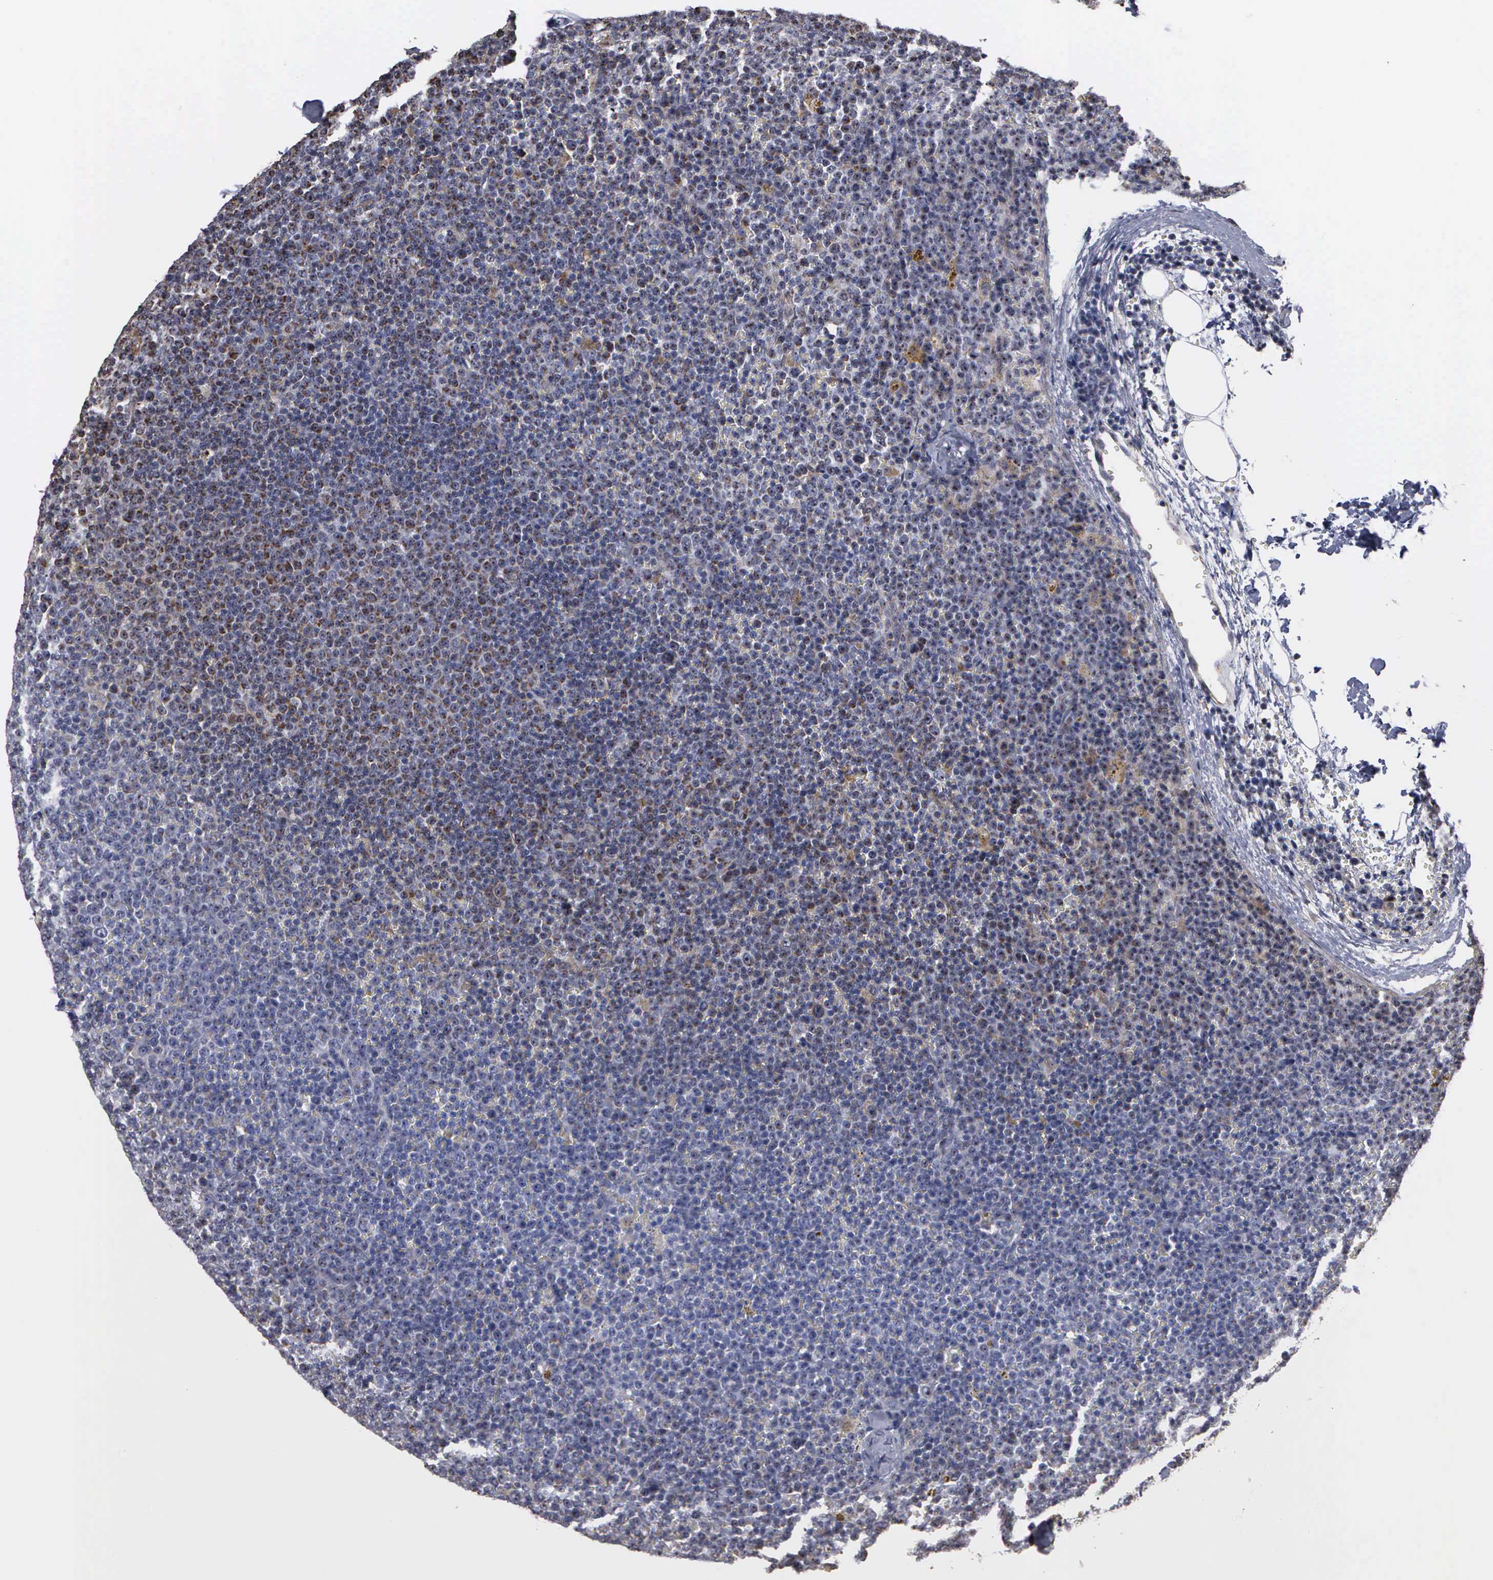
{"staining": {"intensity": "weak", "quantity": "25%-75%", "location": "cytoplasmic/membranous,nuclear"}, "tissue": "lymphoma", "cell_type": "Tumor cells", "image_type": "cancer", "snomed": [{"axis": "morphology", "description": "Malignant lymphoma, non-Hodgkin's type, Low grade"}, {"axis": "topography", "description": "Lymph node"}], "caption": "Immunohistochemical staining of human low-grade malignant lymphoma, non-Hodgkin's type demonstrates weak cytoplasmic/membranous and nuclear protein positivity in approximately 25%-75% of tumor cells.", "gene": "NGDN", "patient": {"sex": "male", "age": 50}}